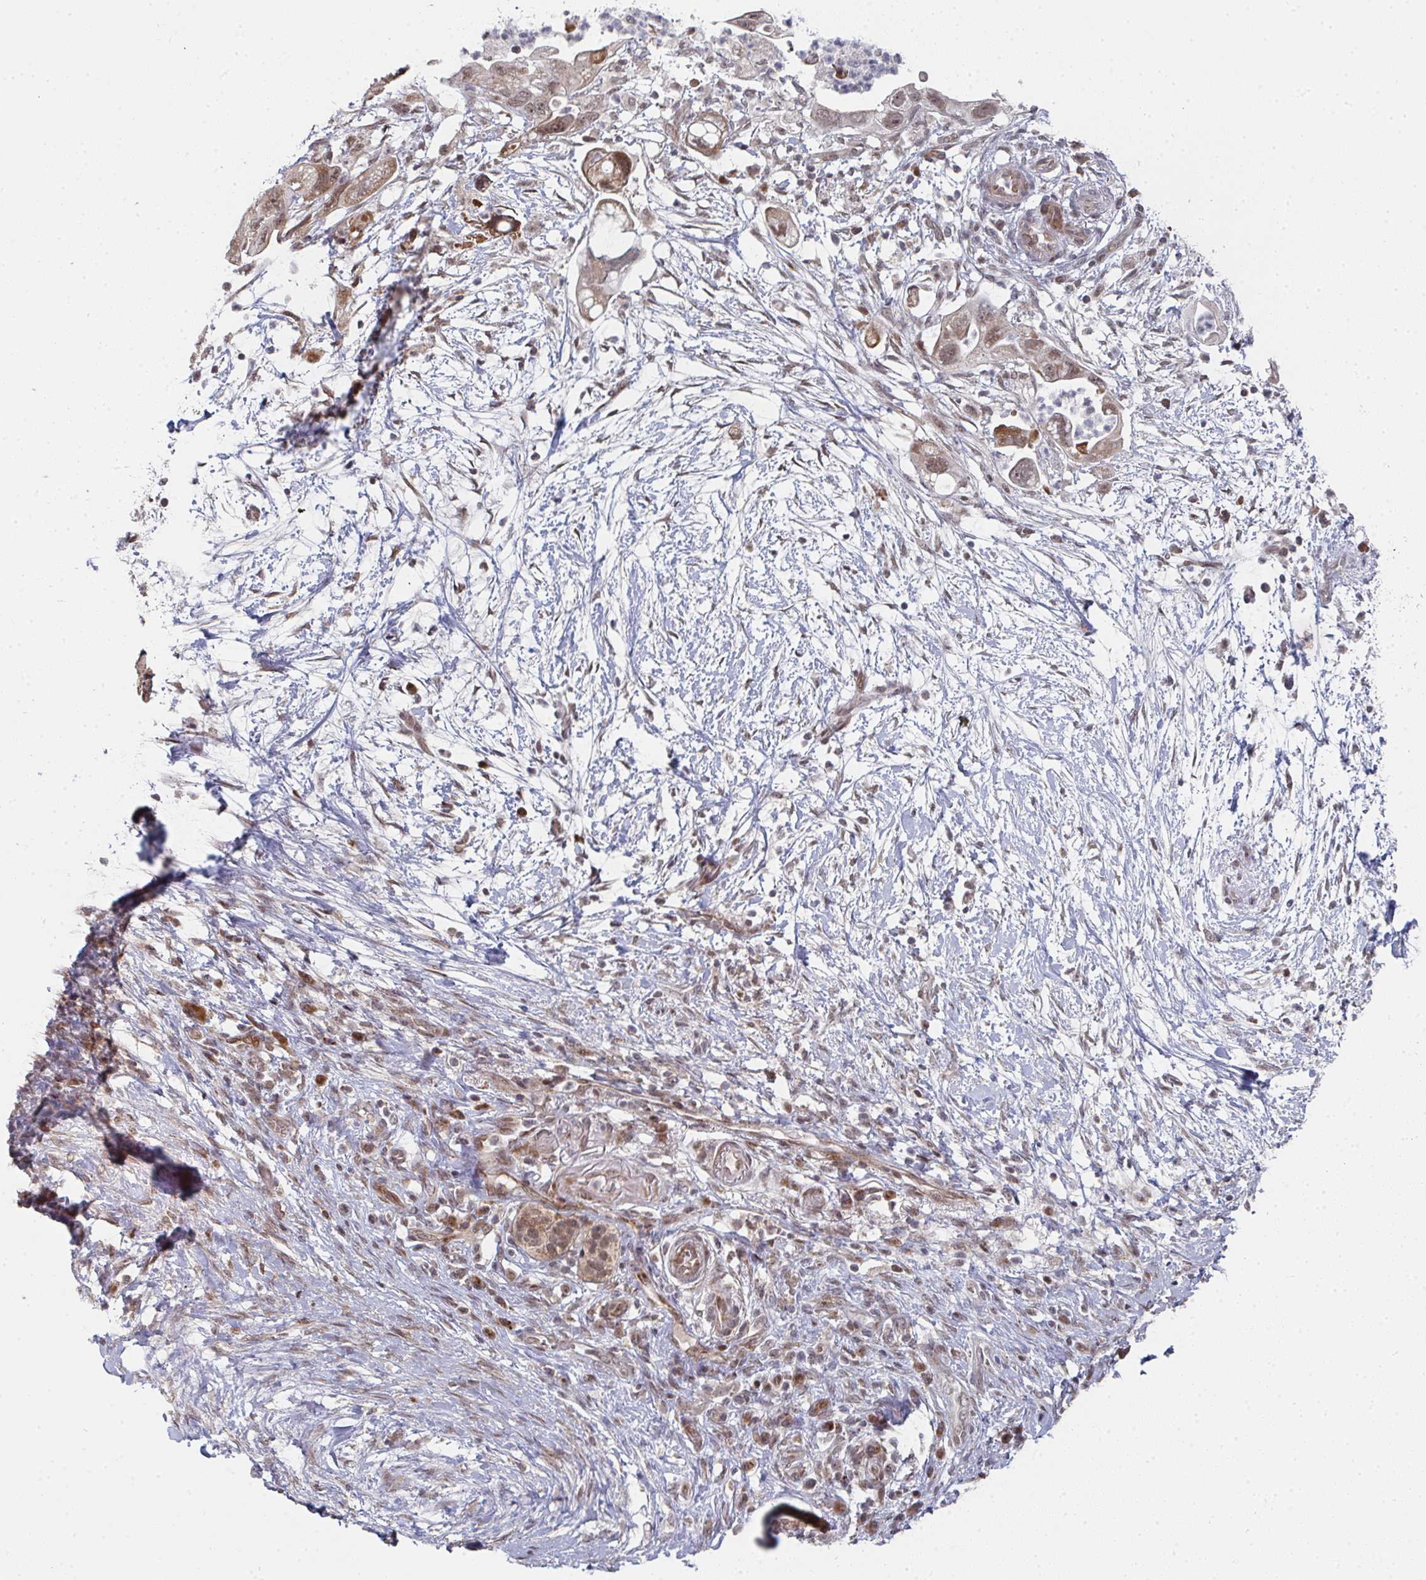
{"staining": {"intensity": "weak", "quantity": ">75%", "location": "nuclear"}, "tissue": "pancreatic cancer", "cell_type": "Tumor cells", "image_type": "cancer", "snomed": [{"axis": "morphology", "description": "Adenocarcinoma, NOS"}, {"axis": "topography", "description": "Pancreas"}], "caption": "The histopathology image shows immunohistochemical staining of pancreatic adenocarcinoma. There is weak nuclear staining is seen in approximately >75% of tumor cells.", "gene": "RBBP5", "patient": {"sex": "female", "age": 72}}